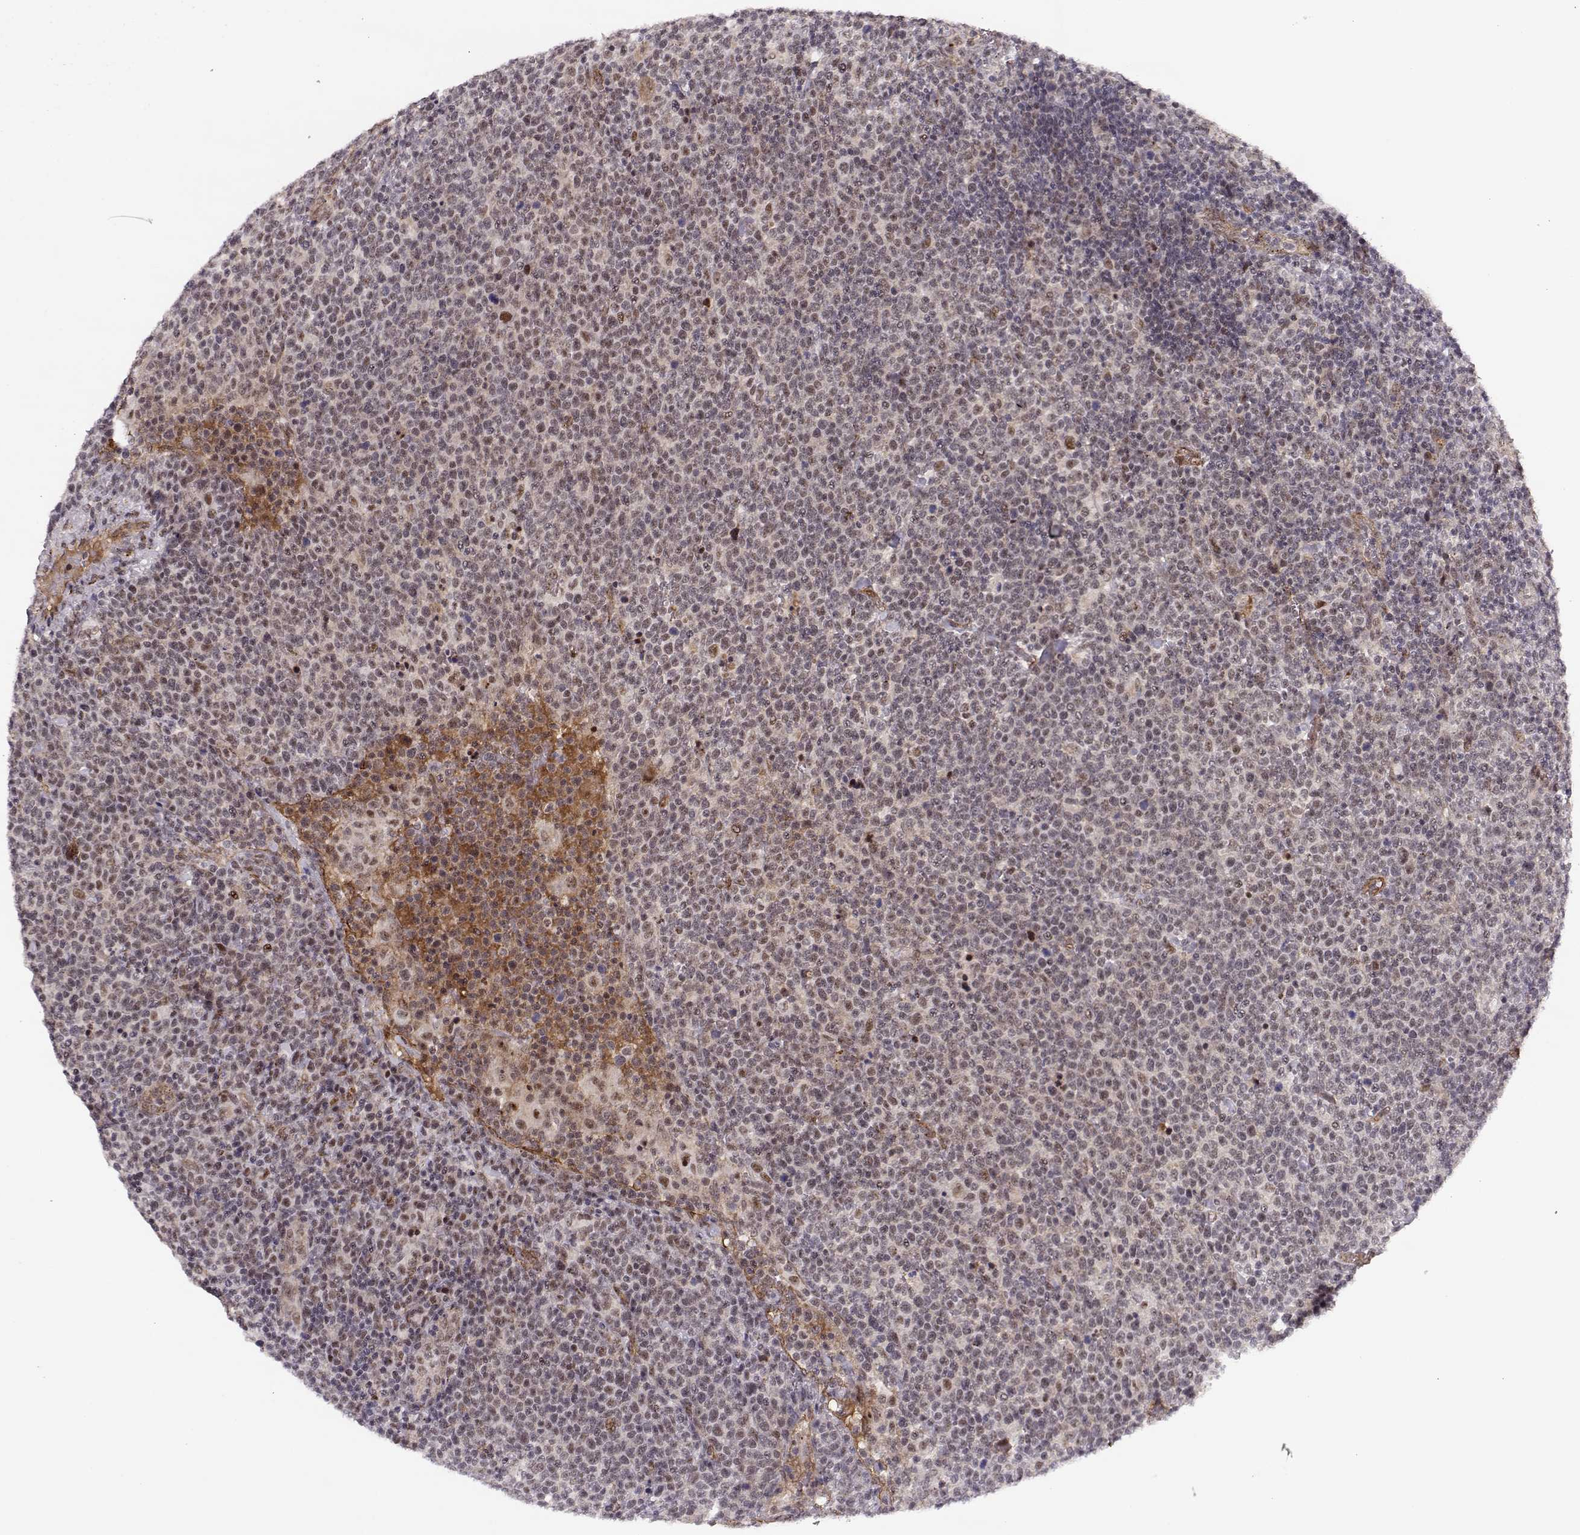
{"staining": {"intensity": "weak", "quantity": "25%-75%", "location": "cytoplasmic/membranous"}, "tissue": "lymphoma", "cell_type": "Tumor cells", "image_type": "cancer", "snomed": [{"axis": "morphology", "description": "Malignant lymphoma, non-Hodgkin's type, High grade"}, {"axis": "topography", "description": "Lymph node"}], "caption": "Tumor cells demonstrate low levels of weak cytoplasmic/membranous staining in approximately 25%-75% of cells in lymphoma. (DAB = brown stain, brightfield microscopy at high magnification).", "gene": "CIR1", "patient": {"sex": "male", "age": 61}}